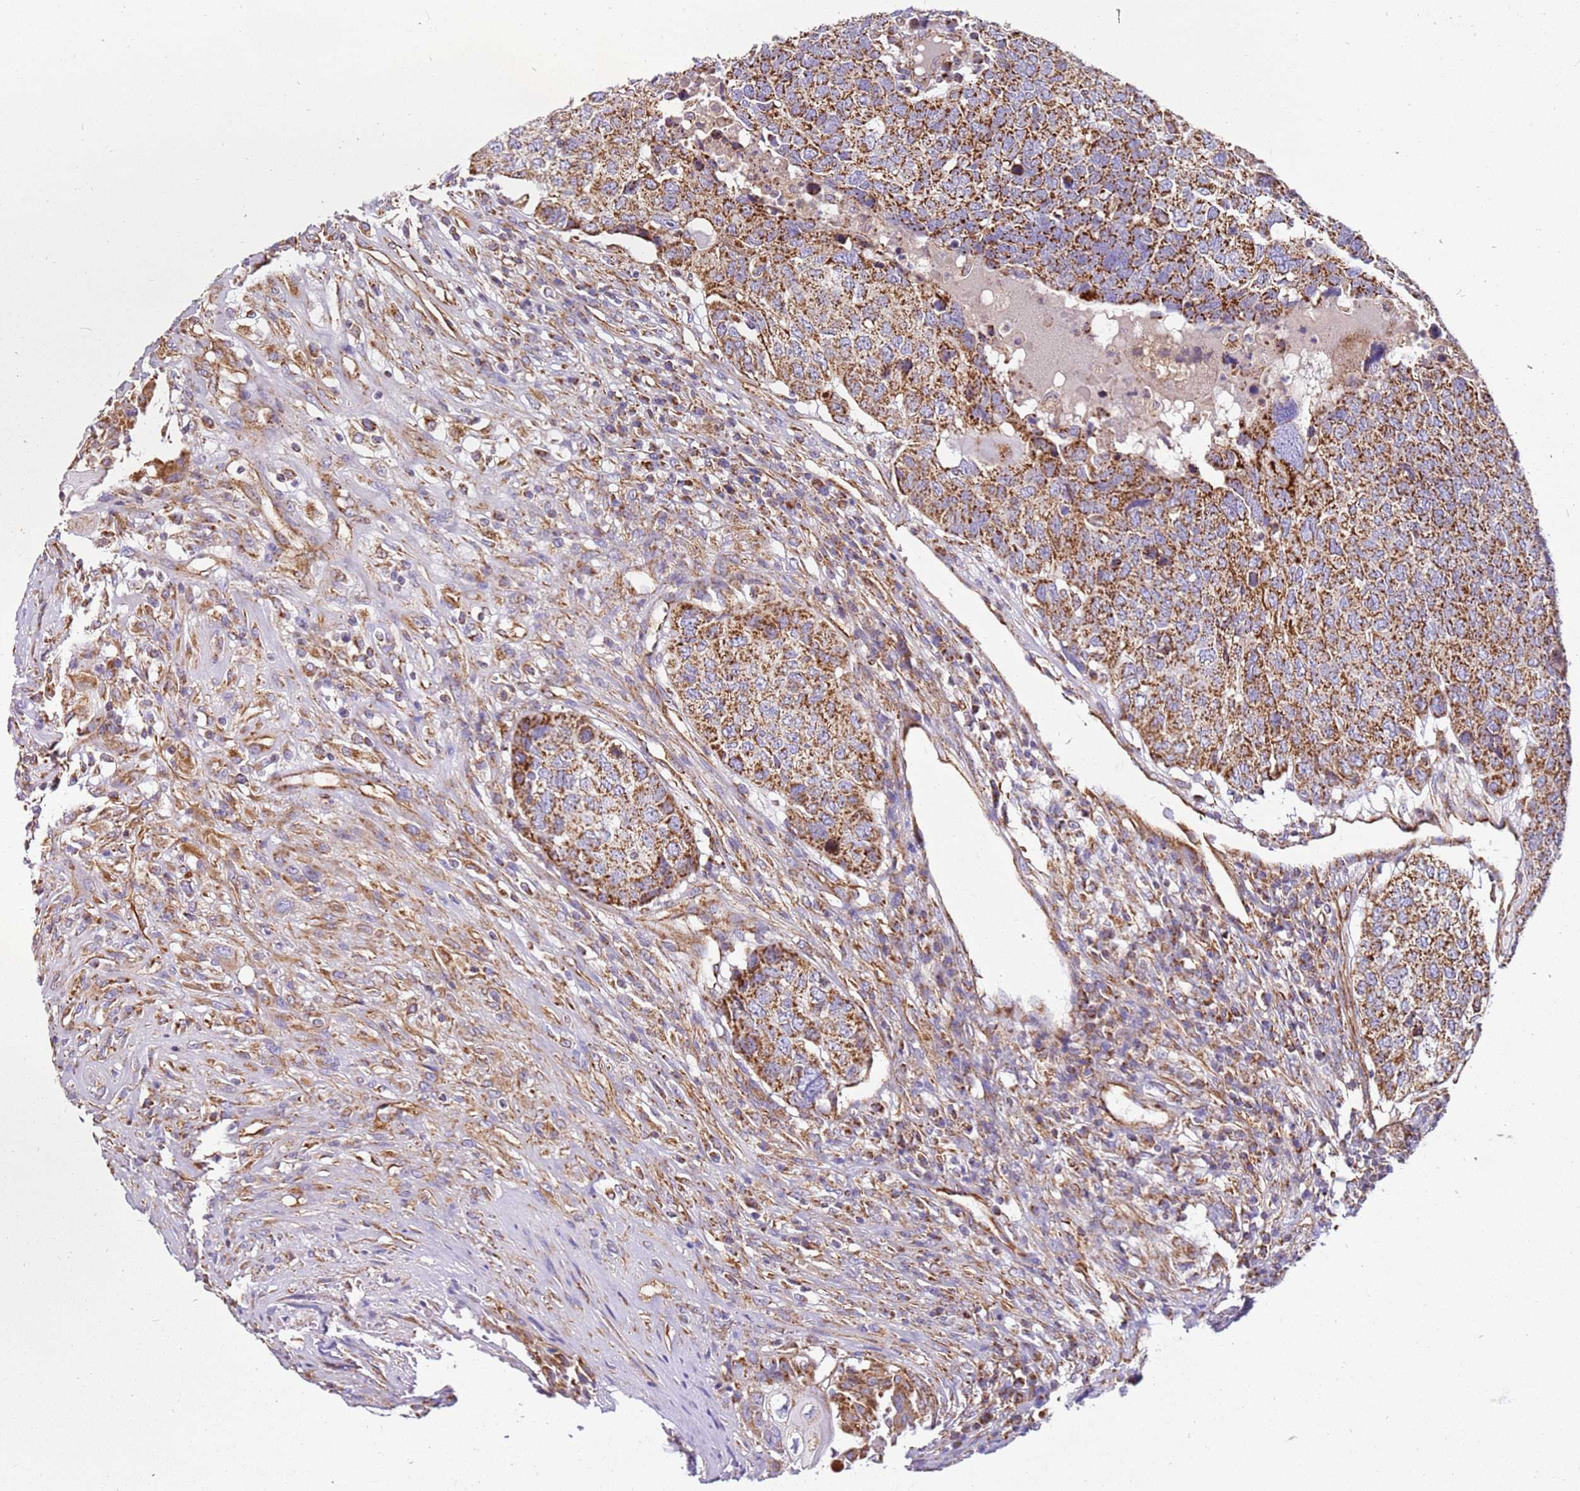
{"staining": {"intensity": "moderate", "quantity": ">75%", "location": "cytoplasmic/membranous"}, "tissue": "head and neck cancer", "cell_type": "Tumor cells", "image_type": "cancer", "snomed": [{"axis": "morphology", "description": "Squamous cell carcinoma, NOS"}, {"axis": "topography", "description": "Head-Neck"}], "caption": "Head and neck cancer stained with immunohistochemistry (IHC) reveals moderate cytoplasmic/membranous expression in approximately >75% of tumor cells.", "gene": "MRPL20", "patient": {"sex": "male", "age": 66}}